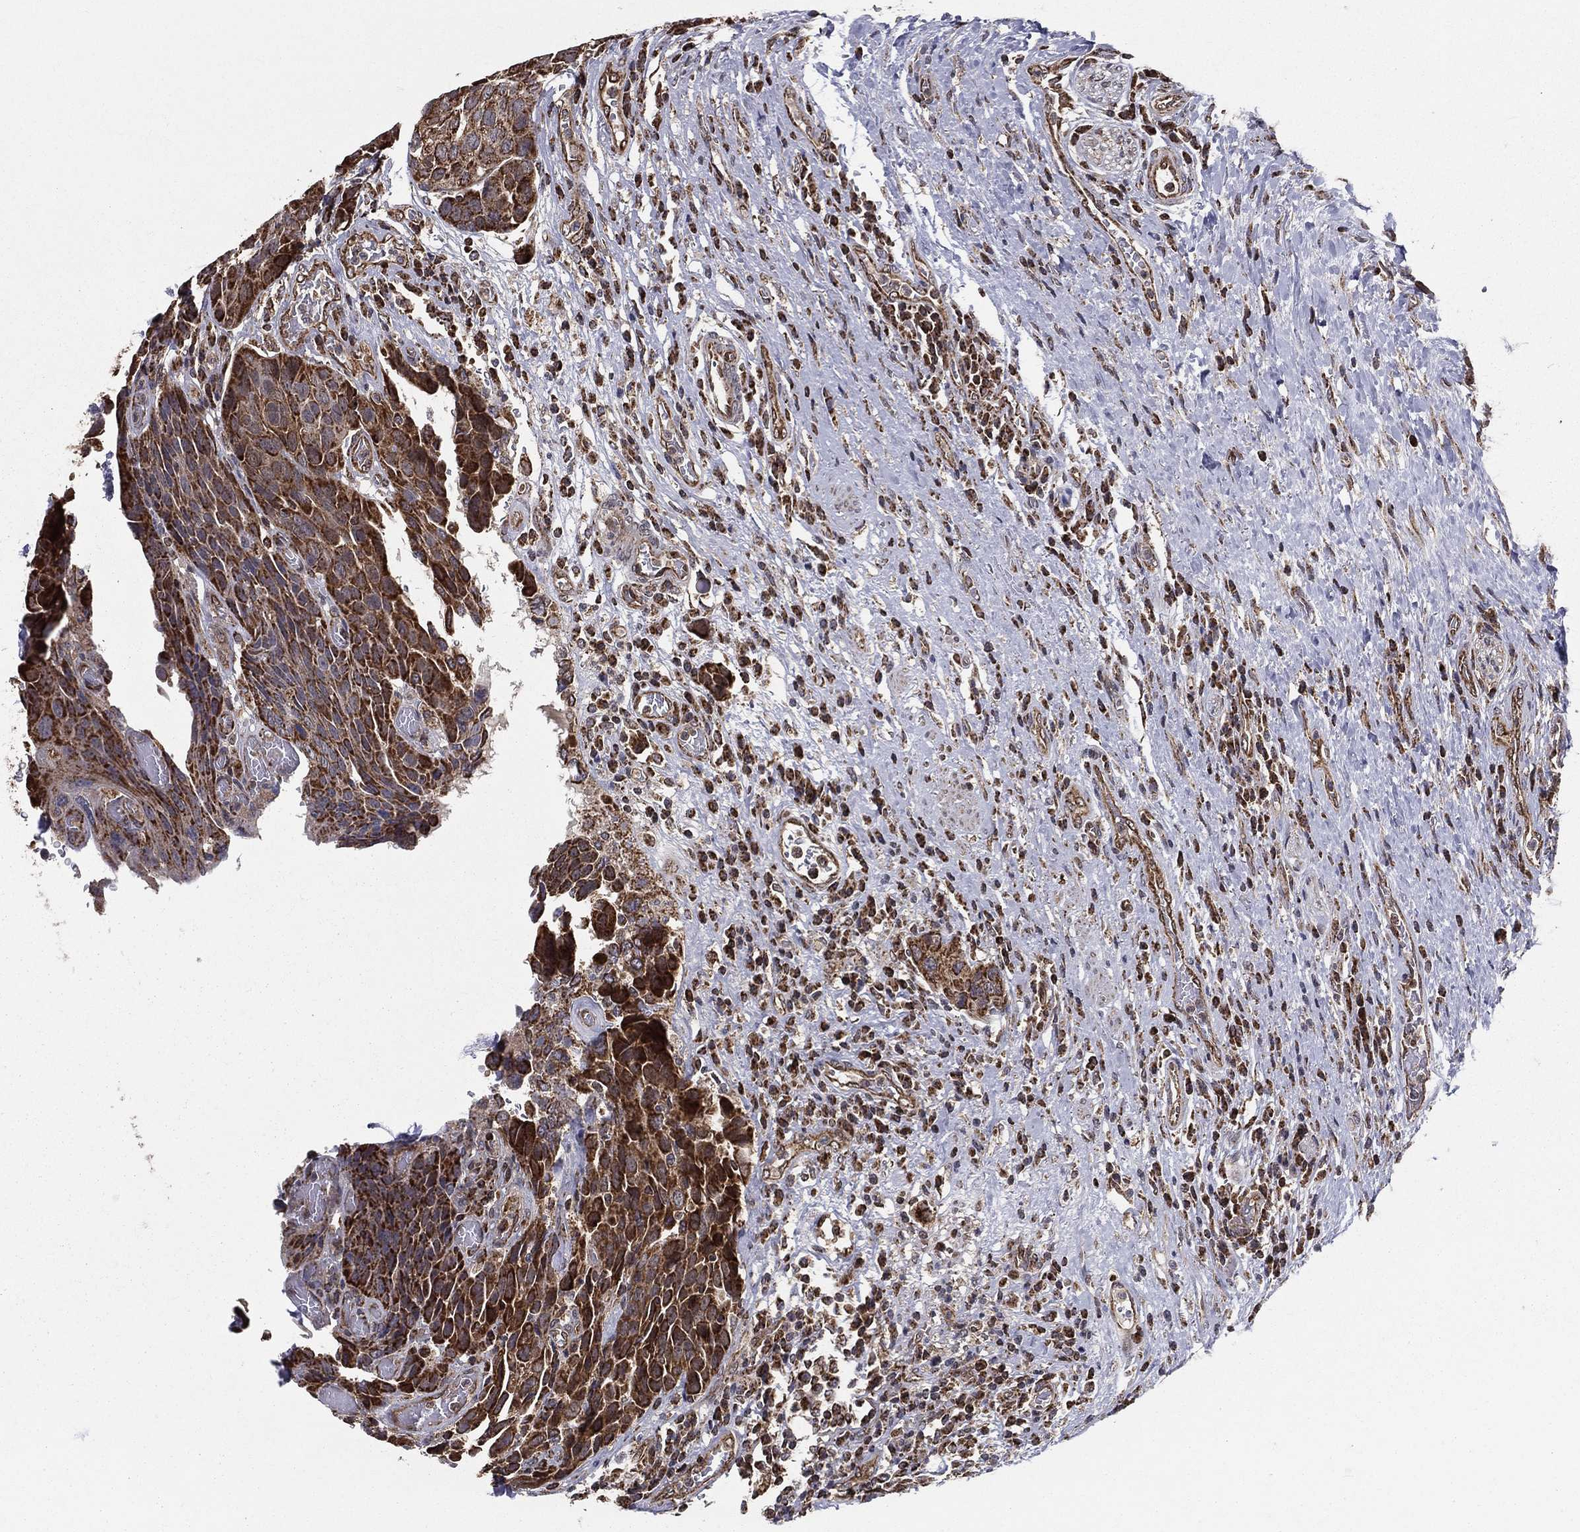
{"staining": {"intensity": "strong", "quantity": ">75%", "location": "cytoplasmic/membranous"}, "tissue": "urothelial cancer", "cell_type": "Tumor cells", "image_type": "cancer", "snomed": [{"axis": "morphology", "description": "Urothelial carcinoma, High grade"}, {"axis": "topography", "description": "Urinary bladder"}], "caption": "Urothelial carcinoma (high-grade) tissue reveals strong cytoplasmic/membranous expression in about >75% of tumor cells", "gene": "RIGI", "patient": {"sex": "female", "age": 70}}